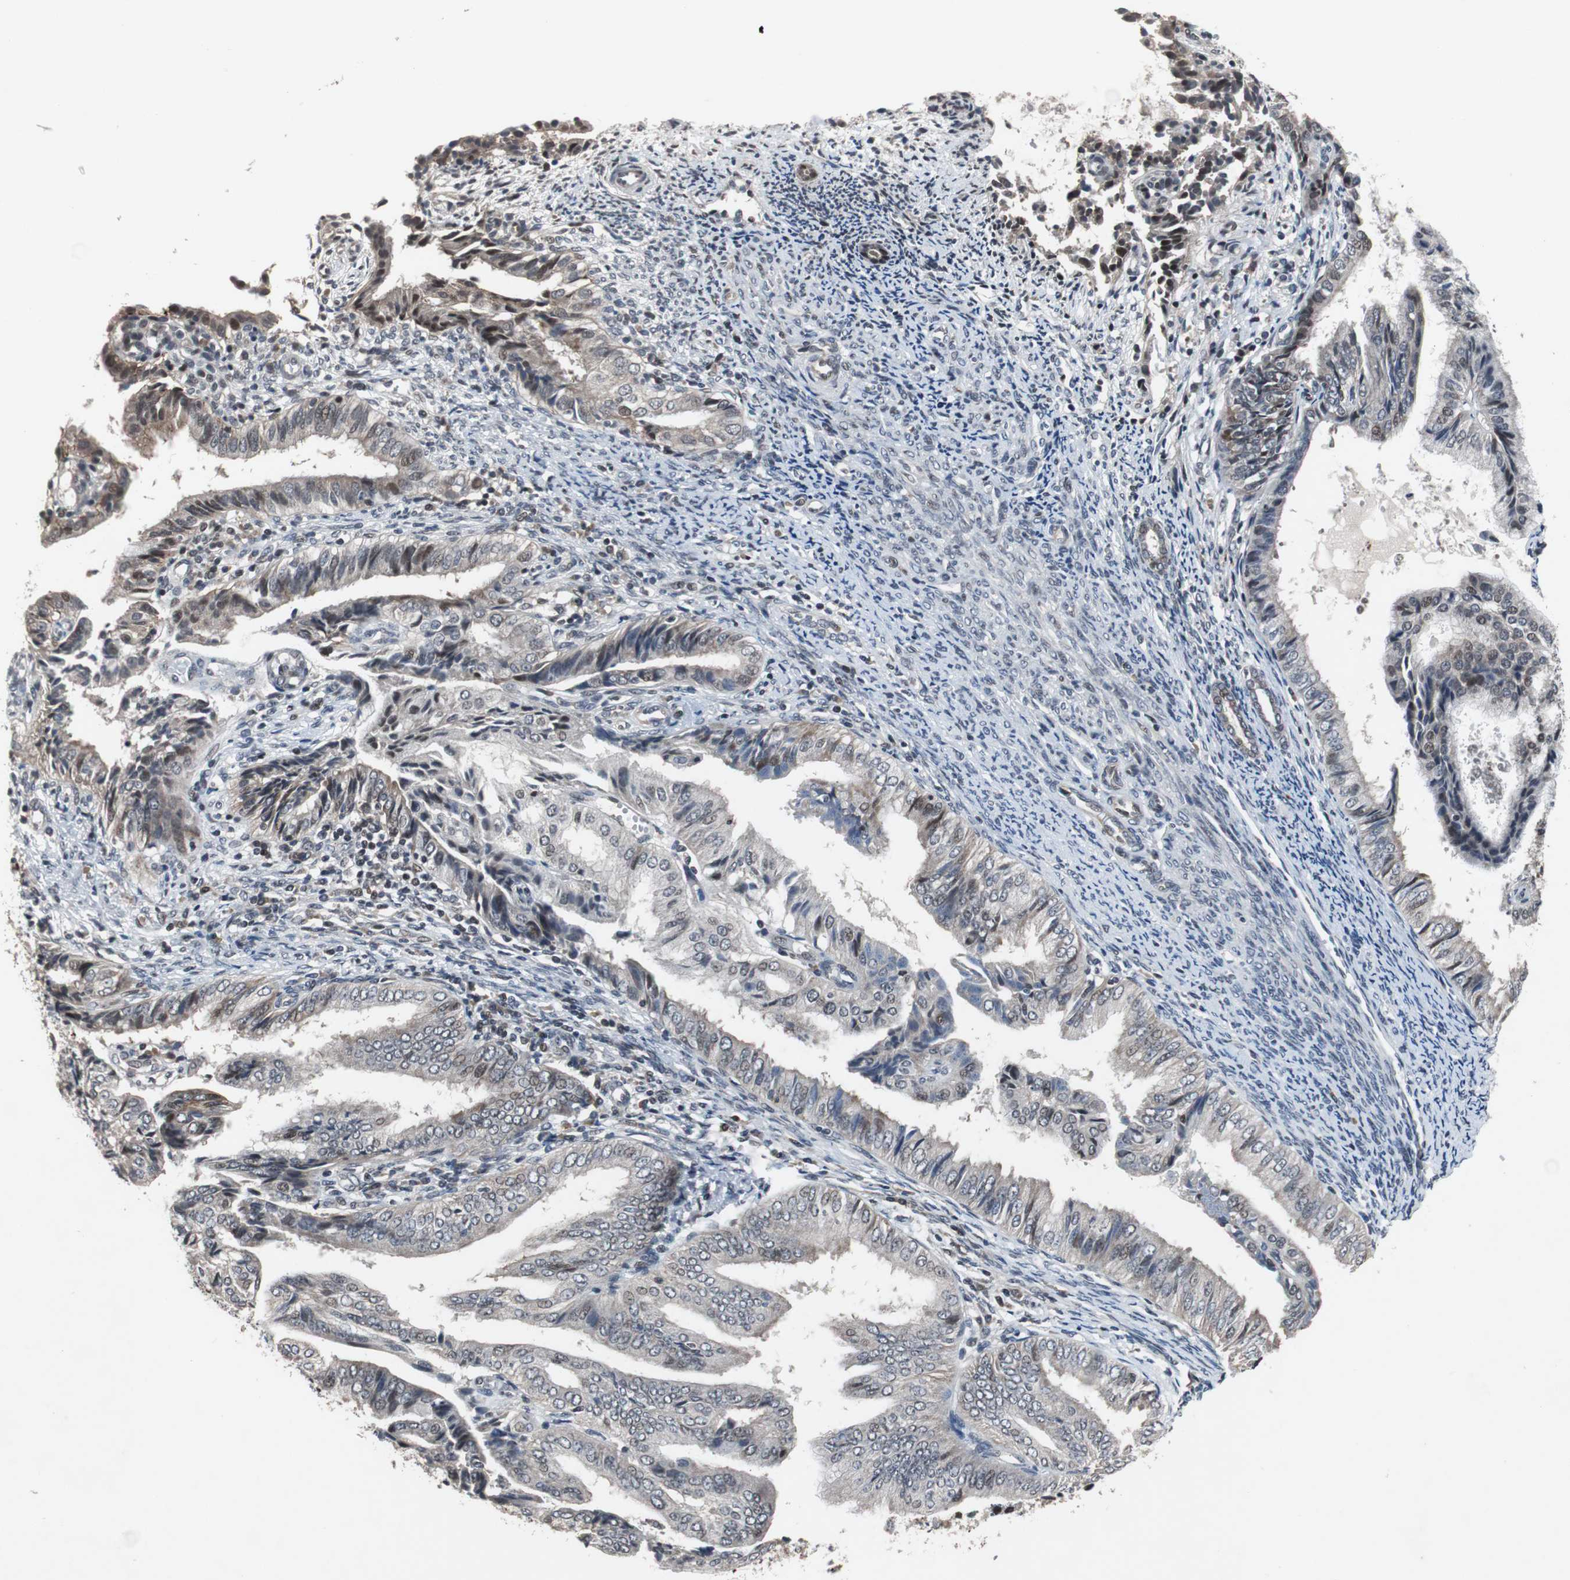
{"staining": {"intensity": "moderate", "quantity": "25%-75%", "location": "cytoplasmic/membranous"}, "tissue": "endometrial cancer", "cell_type": "Tumor cells", "image_type": "cancer", "snomed": [{"axis": "morphology", "description": "Adenocarcinoma, NOS"}, {"axis": "topography", "description": "Endometrium"}], "caption": "About 25%-75% of tumor cells in human endometrial cancer demonstrate moderate cytoplasmic/membranous protein staining as visualized by brown immunohistochemical staining.", "gene": "TP63", "patient": {"sex": "female", "age": 58}}